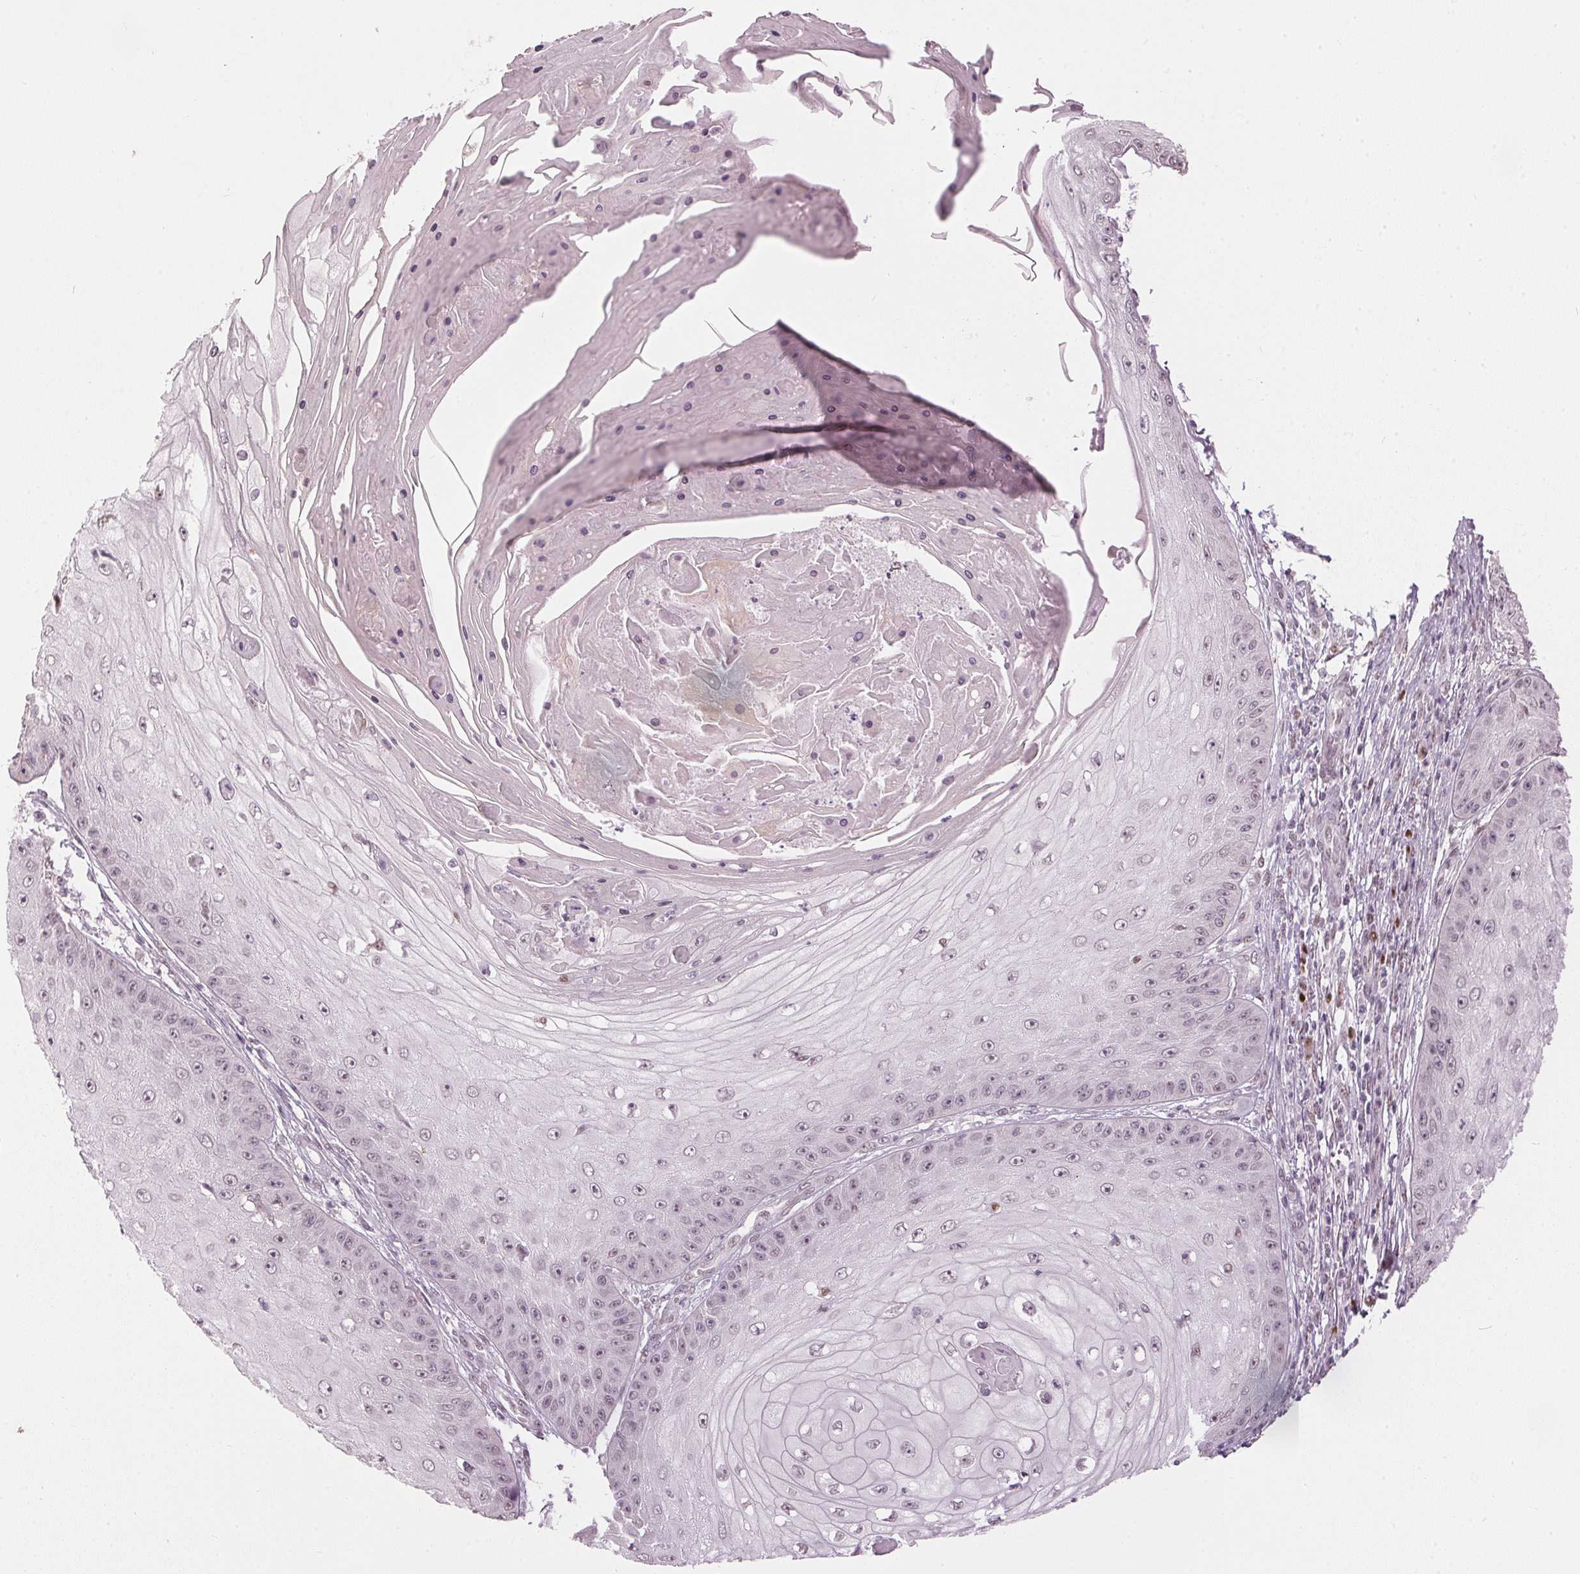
{"staining": {"intensity": "weak", "quantity": "<25%", "location": "nuclear"}, "tissue": "skin cancer", "cell_type": "Tumor cells", "image_type": "cancer", "snomed": [{"axis": "morphology", "description": "Squamous cell carcinoma, NOS"}, {"axis": "topography", "description": "Skin"}], "caption": "This image is of skin cancer stained with immunohistochemistry to label a protein in brown with the nuclei are counter-stained blue. There is no expression in tumor cells.", "gene": "SLC39A3", "patient": {"sex": "male", "age": 70}}